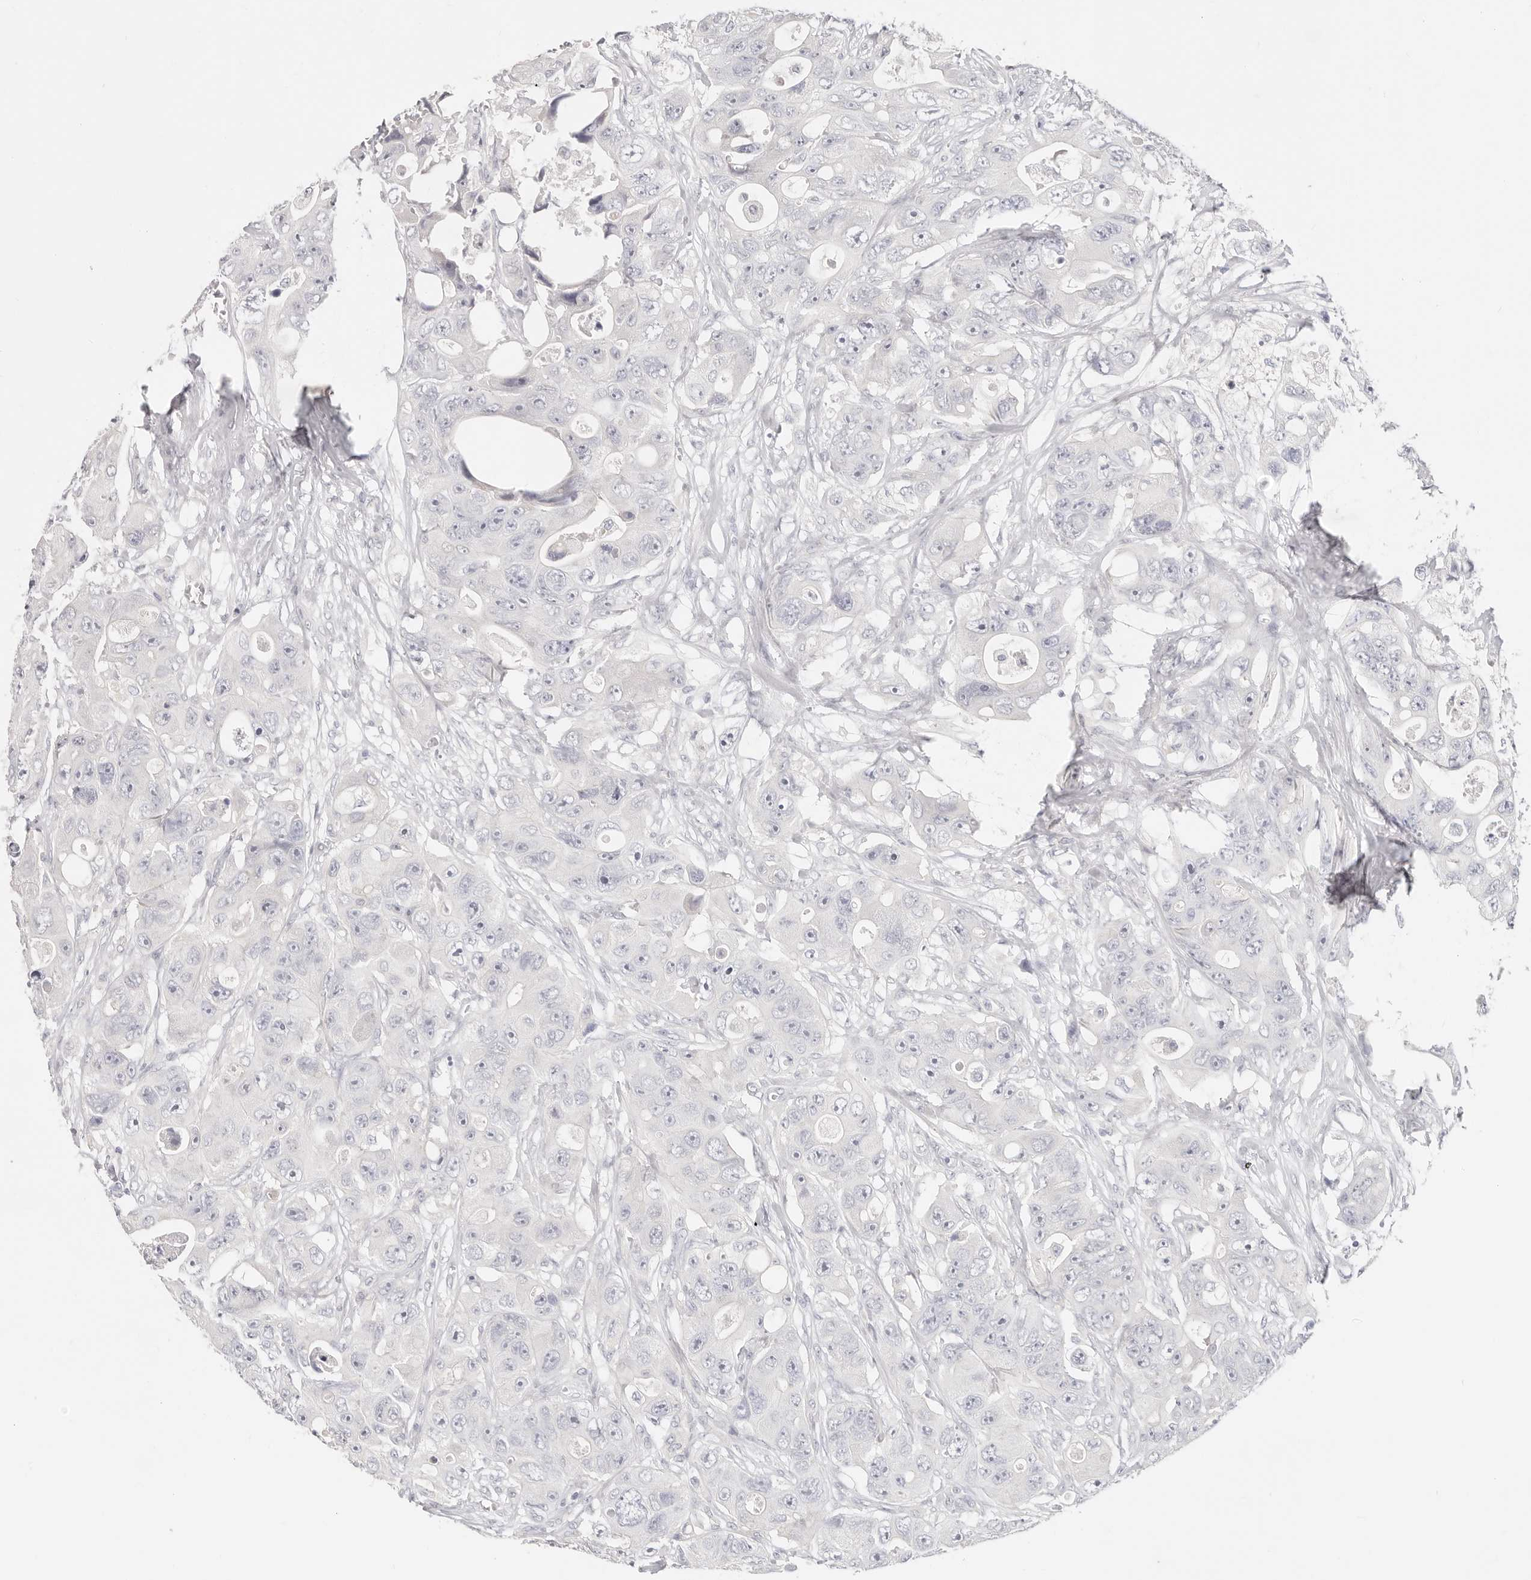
{"staining": {"intensity": "negative", "quantity": "none", "location": "none"}, "tissue": "colorectal cancer", "cell_type": "Tumor cells", "image_type": "cancer", "snomed": [{"axis": "morphology", "description": "Adenocarcinoma, NOS"}, {"axis": "topography", "description": "Colon"}], "caption": "Tumor cells show no significant protein positivity in colorectal adenocarcinoma.", "gene": "ASCL1", "patient": {"sex": "female", "age": 46}}